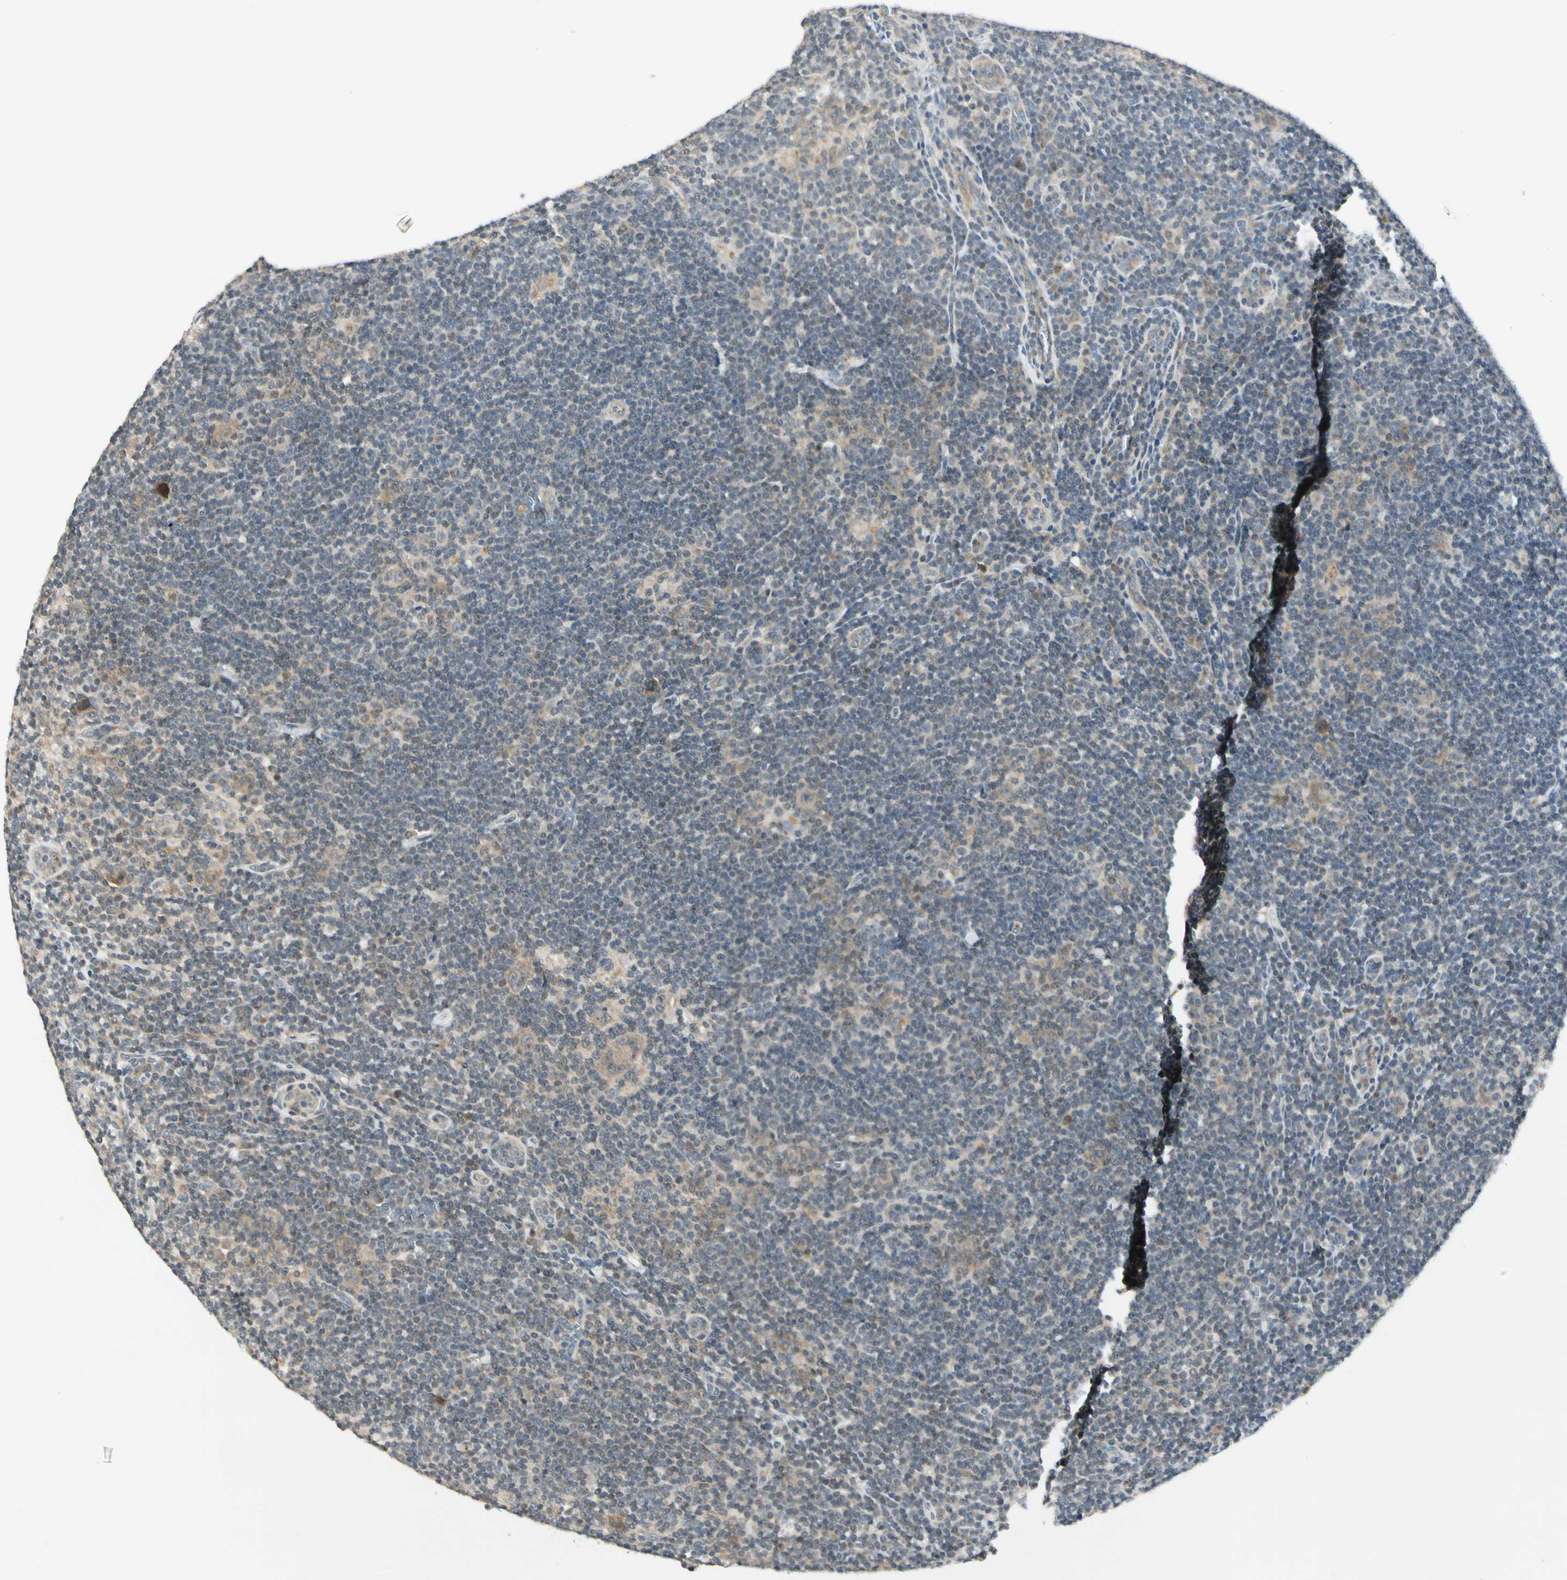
{"staining": {"intensity": "moderate", "quantity": ">75%", "location": "cytoplasmic/membranous"}, "tissue": "lymphoma", "cell_type": "Tumor cells", "image_type": "cancer", "snomed": [{"axis": "morphology", "description": "Hodgkin's disease, NOS"}, {"axis": "topography", "description": "Lymph node"}], "caption": "A histopathology image of Hodgkin's disease stained for a protein shows moderate cytoplasmic/membranous brown staining in tumor cells.", "gene": "RPS6KB2", "patient": {"sex": "female", "age": 57}}